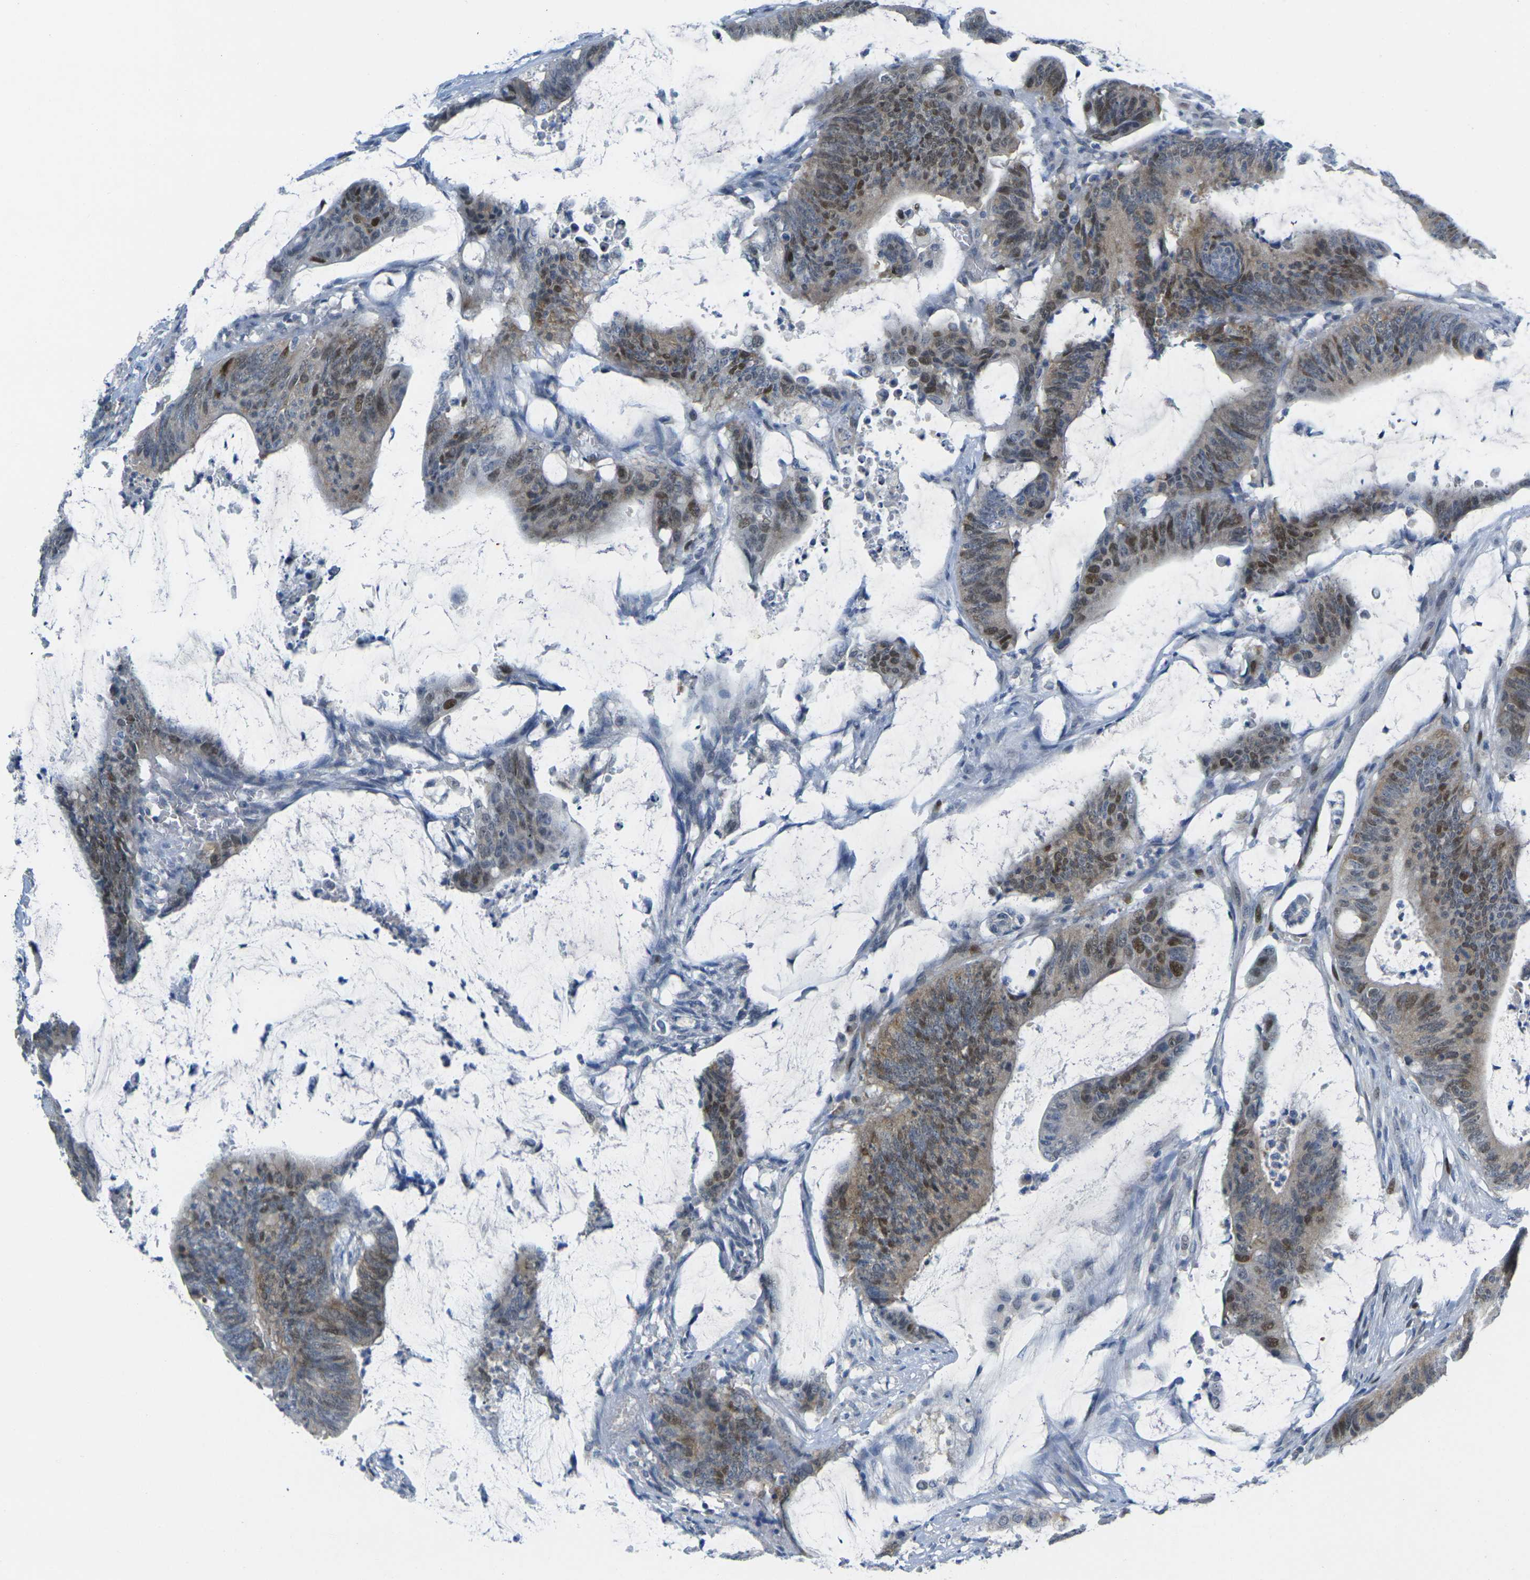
{"staining": {"intensity": "moderate", "quantity": ">75%", "location": "cytoplasmic/membranous,nuclear"}, "tissue": "colorectal cancer", "cell_type": "Tumor cells", "image_type": "cancer", "snomed": [{"axis": "morphology", "description": "Adenocarcinoma, NOS"}, {"axis": "topography", "description": "Rectum"}], "caption": "An immunohistochemistry (IHC) image of neoplastic tissue is shown. Protein staining in brown shows moderate cytoplasmic/membranous and nuclear positivity in colorectal cancer within tumor cells. The protein of interest is shown in brown color, while the nuclei are stained blue.", "gene": "CDK2", "patient": {"sex": "female", "age": 66}}